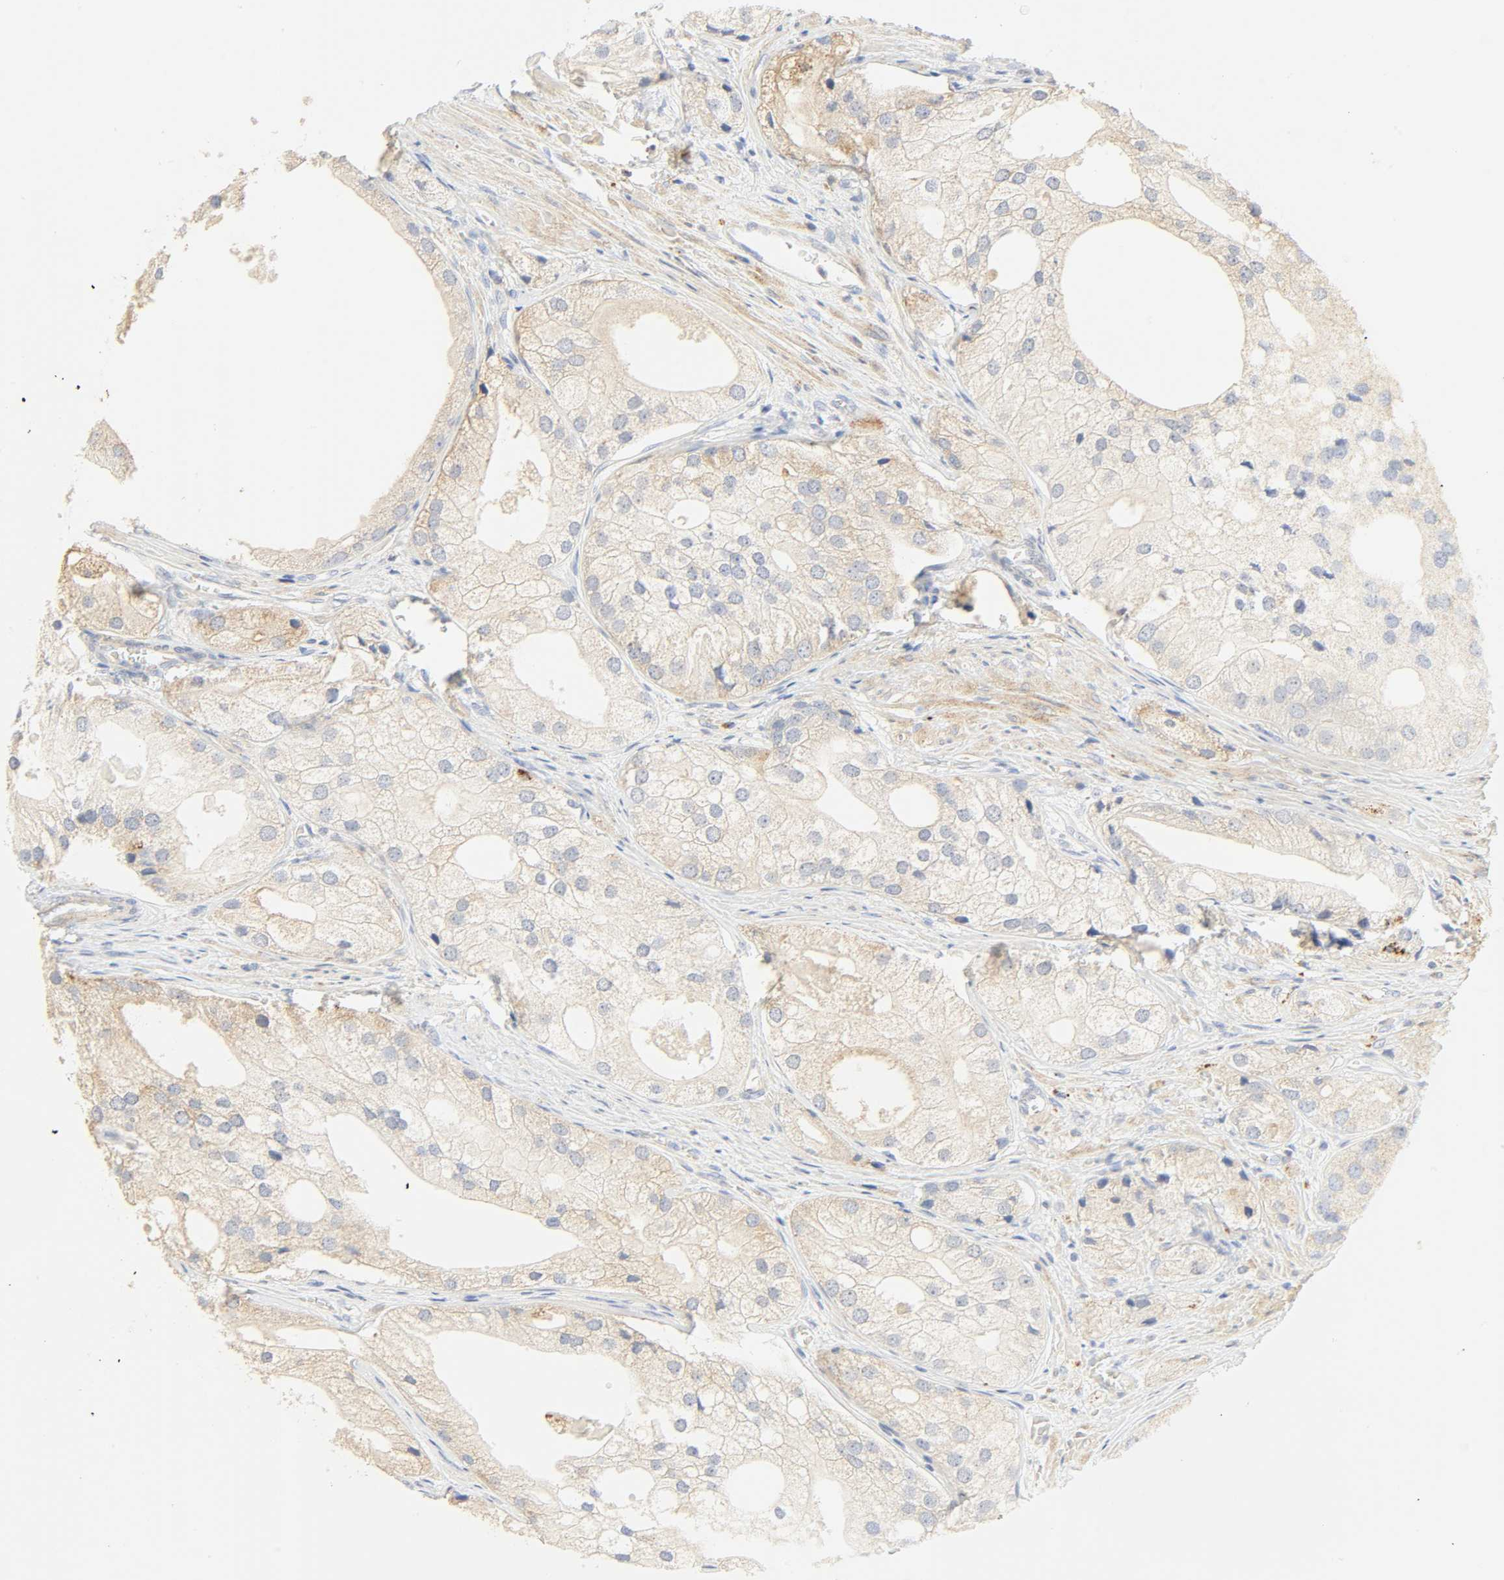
{"staining": {"intensity": "weak", "quantity": "<25%", "location": "cytoplasmic/membranous"}, "tissue": "prostate cancer", "cell_type": "Tumor cells", "image_type": "cancer", "snomed": [{"axis": "morphology", "description": "Adenocarcinoma, Low grade"}, {"axis": "topography", "description": "Prostate"}], "caption": "Human prostate cancer stained for a protein using immunohistochemistry (IHC) shows no expression in tumor cells.", "gene": "CAMK2A", "patient": {"sex": "male", "age": 69}}